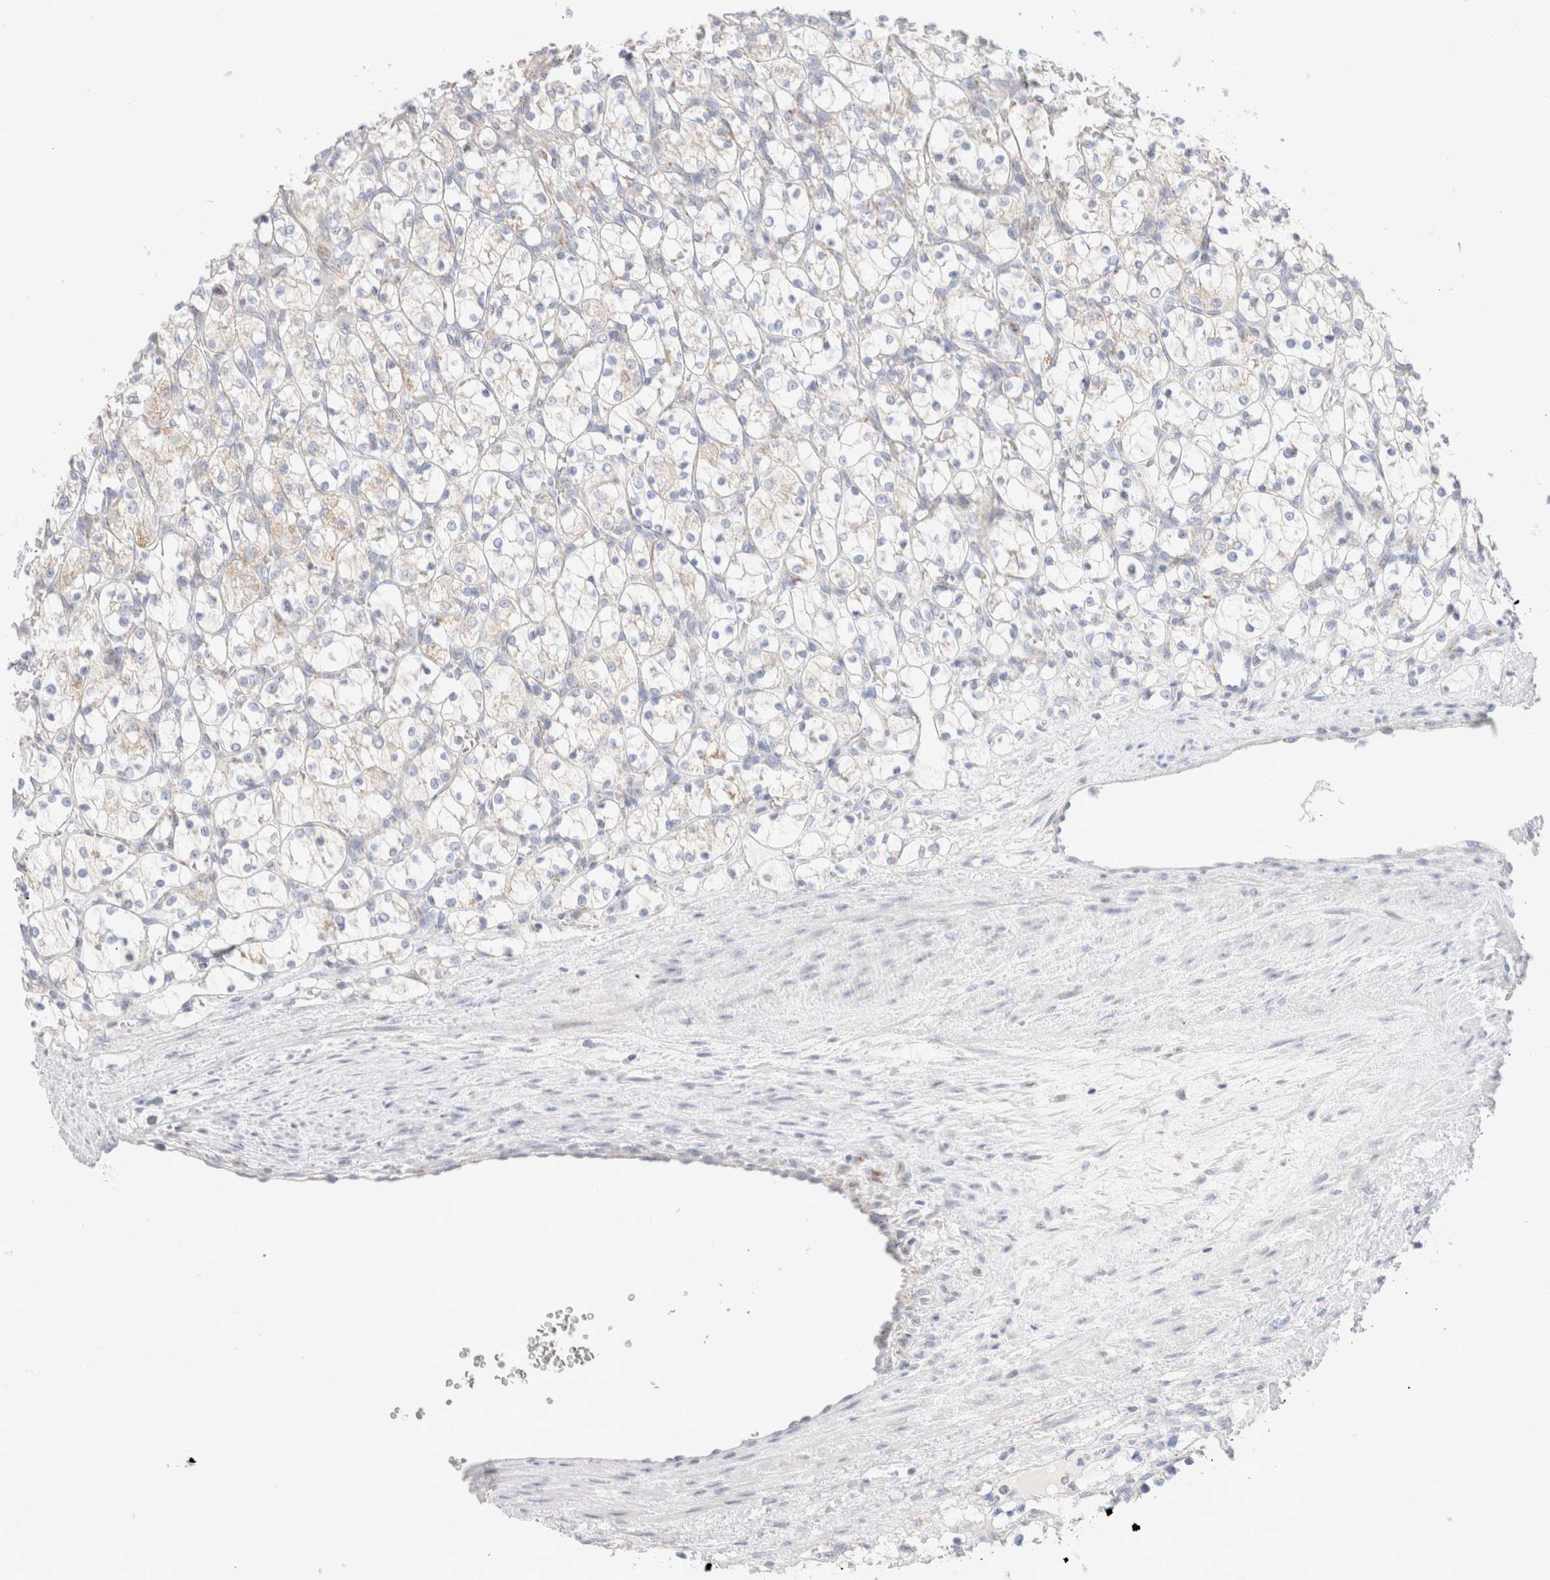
{"staining": {"intensity": "negative", "quantity": "none", "location": "none"}, "tissue": "renal cancer", "cell_type": "Tumor cells", "image_type": "cancer", "snomed": [{"axis": "morphology", "description": "Adenocarcinoma, NOS"}, {"axis": "topography", "description": "Kidney"}], "caption": "This is an IHC micrograph of human renal cancer. There is no staining in tumor cells.", "gene": "ATP6V1C1", "patient": {"sex": "female", "age": 69}}